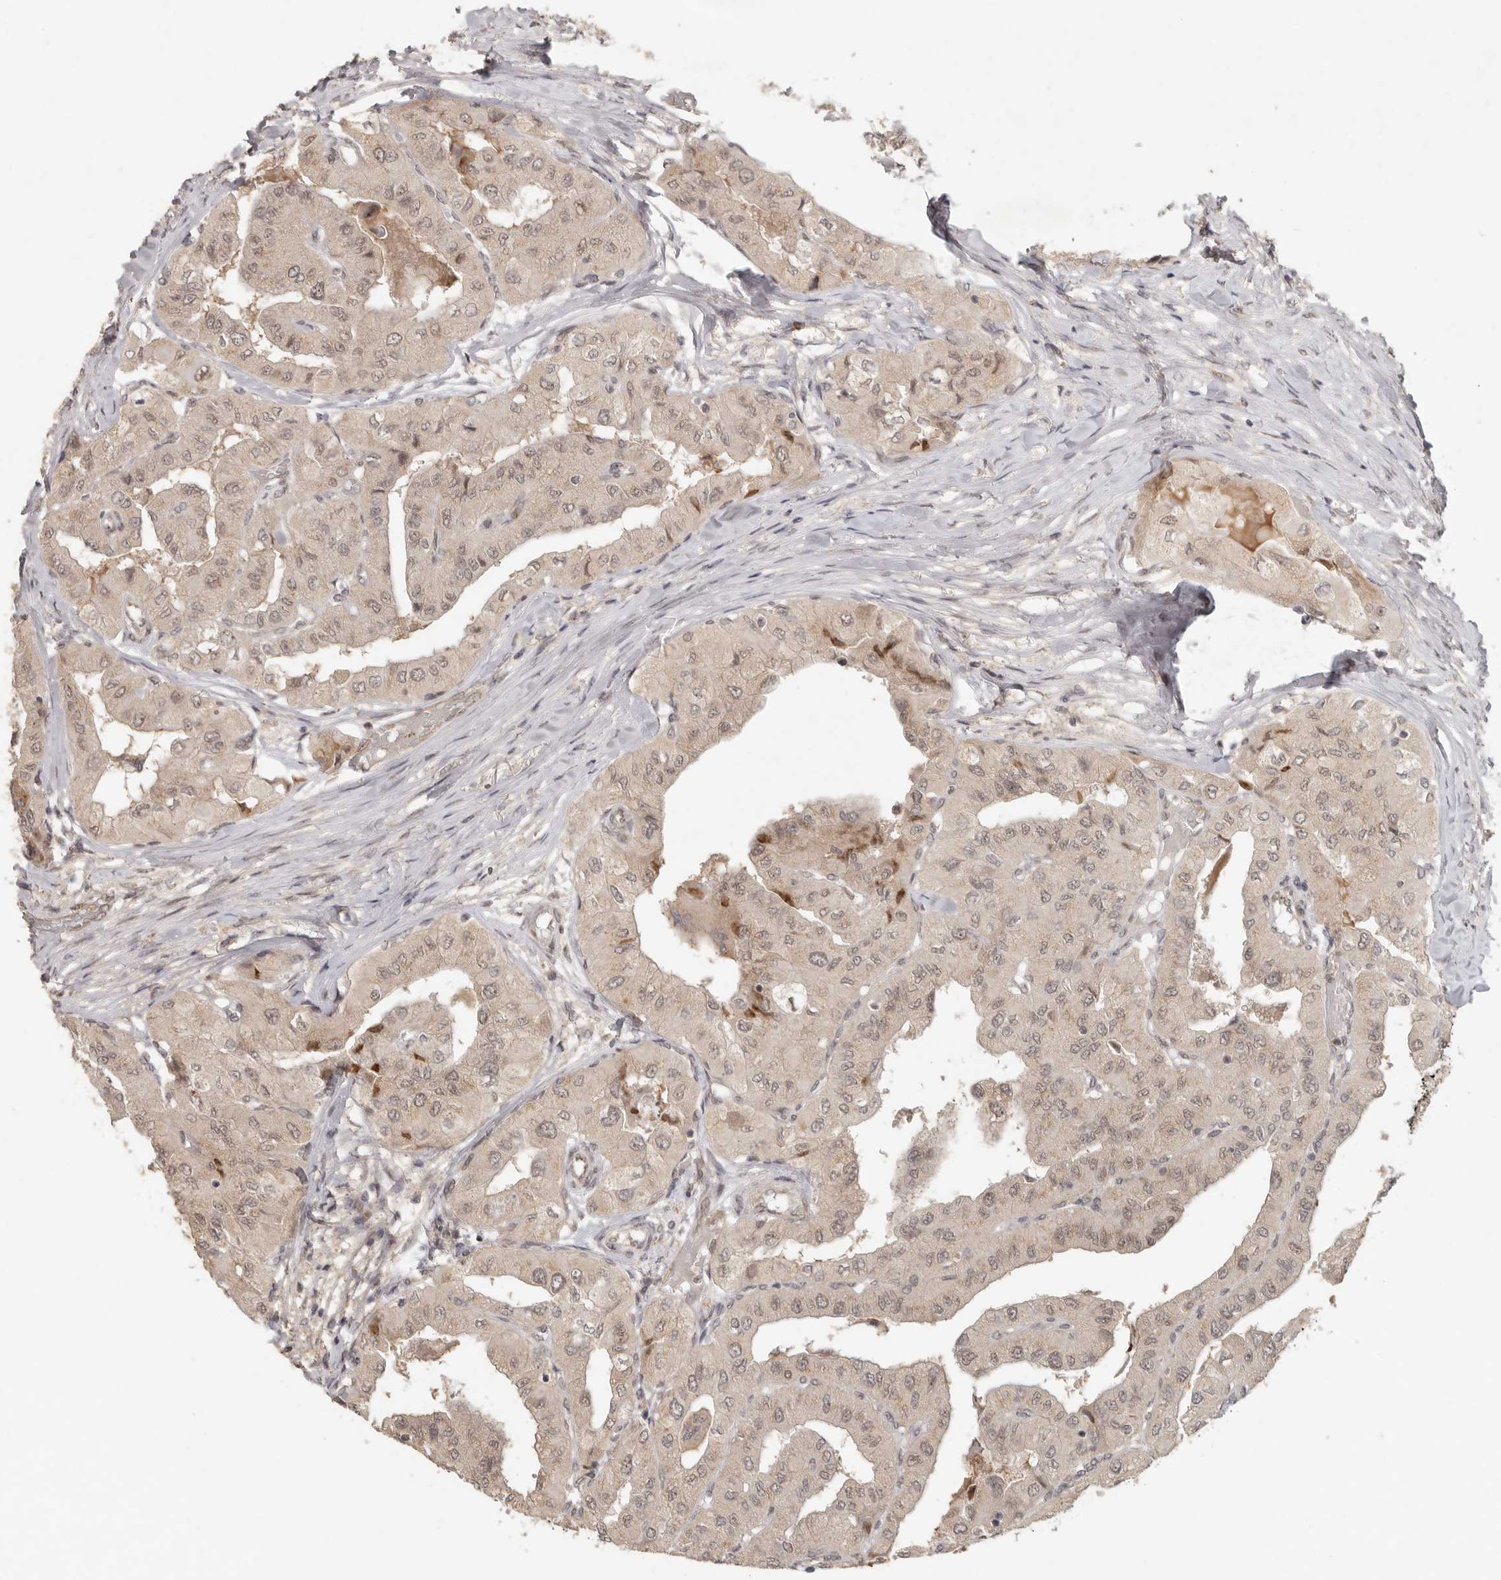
{"staining": {"intensity": "weak", "quantity": ">75%", "location": "cytoplasmic/membranous,nuclear"}, "tissue": "thyroid cancer", "cell_type": "Tumor cells", "image_type": "cancer", "snomed": [{"axis": "morphology", "description": "Papillary adenocarcinoma, NOS"}, {"axis": "topography", "description": "Thyroid gland"}], "caption": "Papillary adenocarcinoma (thyroid) stained with DAB (3,3'-diaminobenzidine) immunohistochemistry displays low levels of weak cytoplasmic/membranous and nuclear positivity in approximately >75% of tumor cells.", "gene": "LRRC75A", "patient": {"sex": "female", "age": 59}}